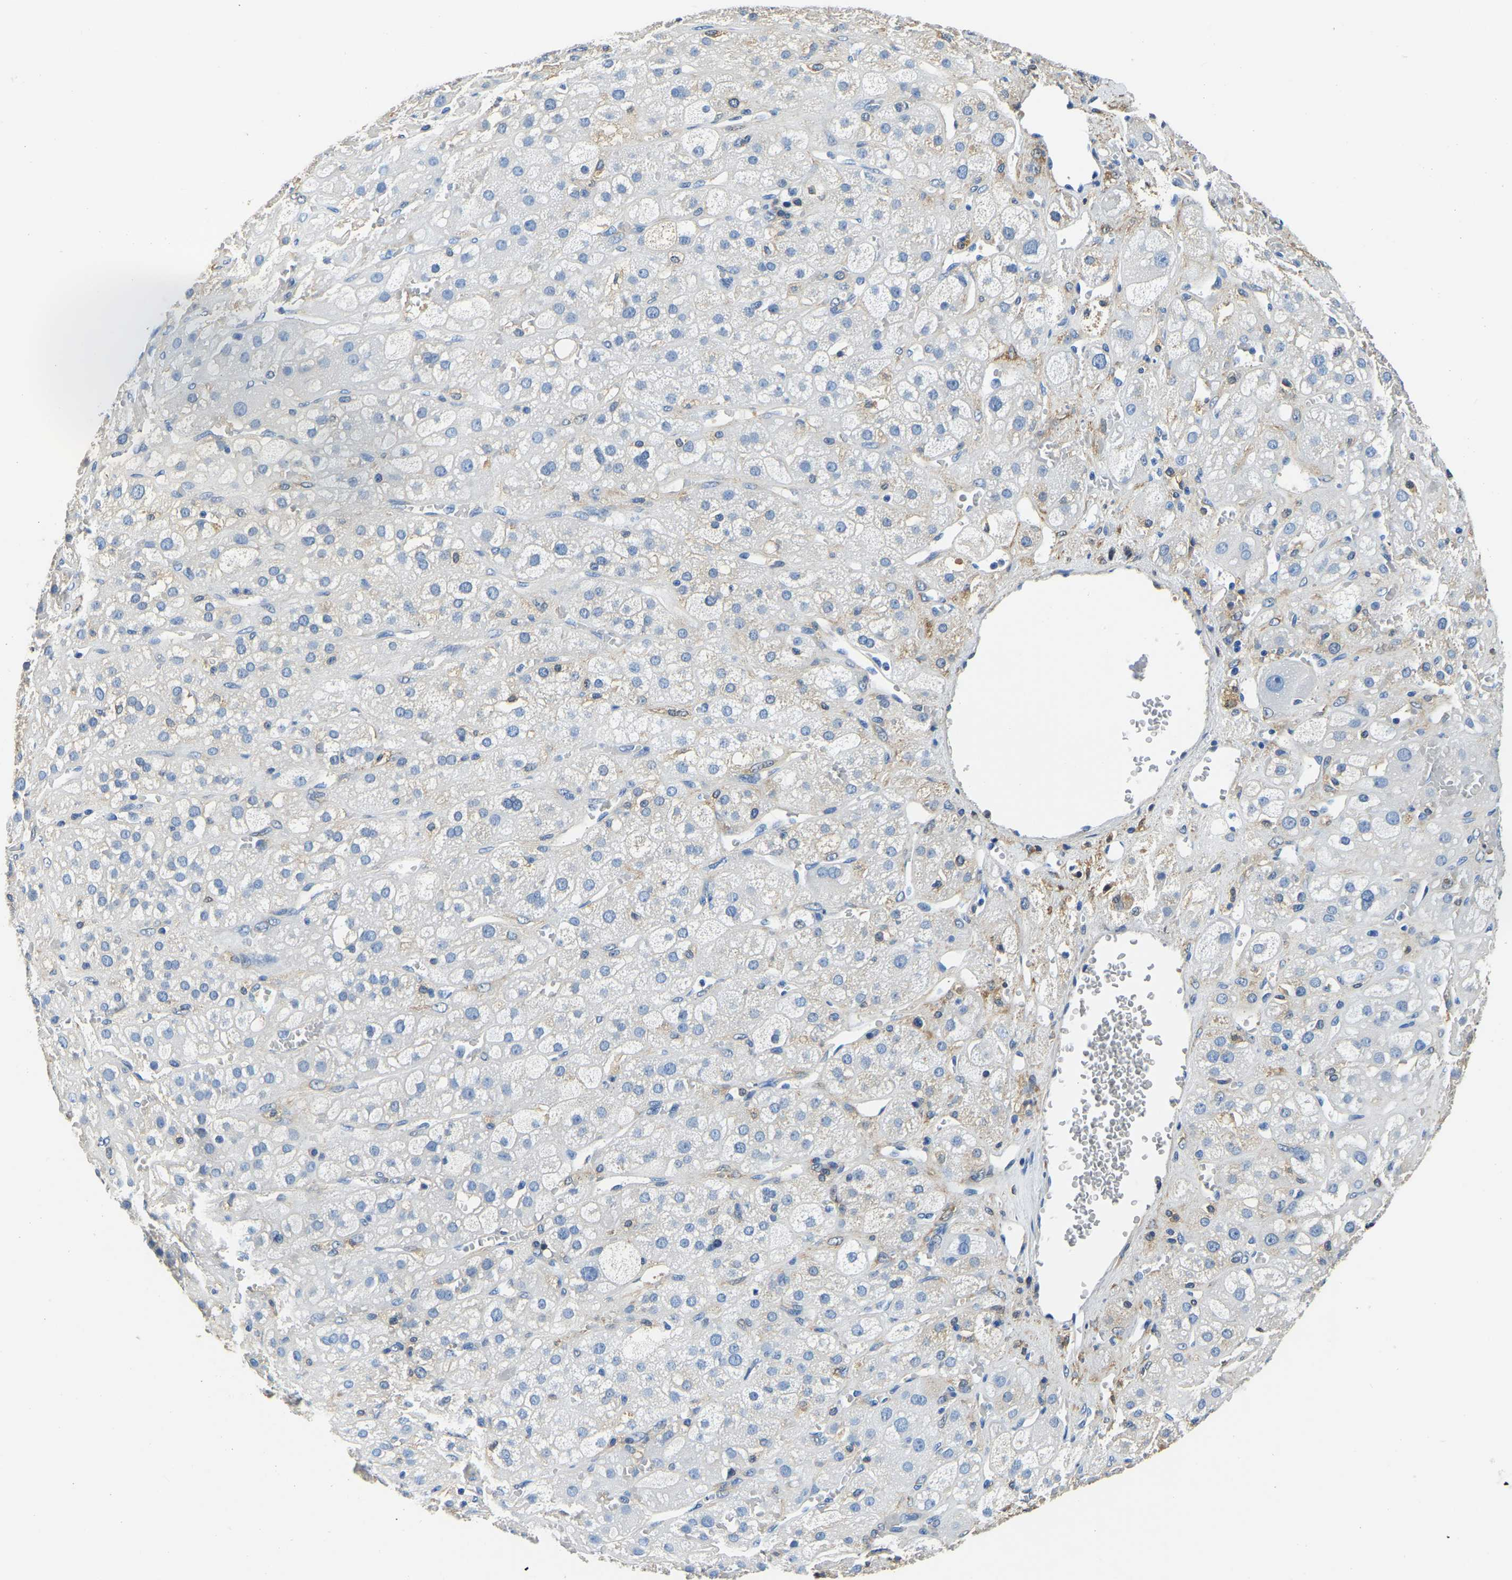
{"staining": {"intensity": "weak", "quantity": "<25%", "location": "cytoplasmic/membranous"}, "tissue": "adrenal gland", "cell_type": "Glandular cells", "image_type": "normal", "snomed": [{"axis": "morphology", "description": "Normal tissue, NOS"}, {"axis": "topography", "description": "Adrenal gland"}], "caption": "DAB (3,3'-diaminobenzidine) immunohistochemical staining of unremarkable adrenal gland shows no significant staining in glandular cells. (DAB immunohistochemistry (IHC), high magnification).", "gene": "ZDHHC13", "patient": {"sex": "female", "age": 47}}